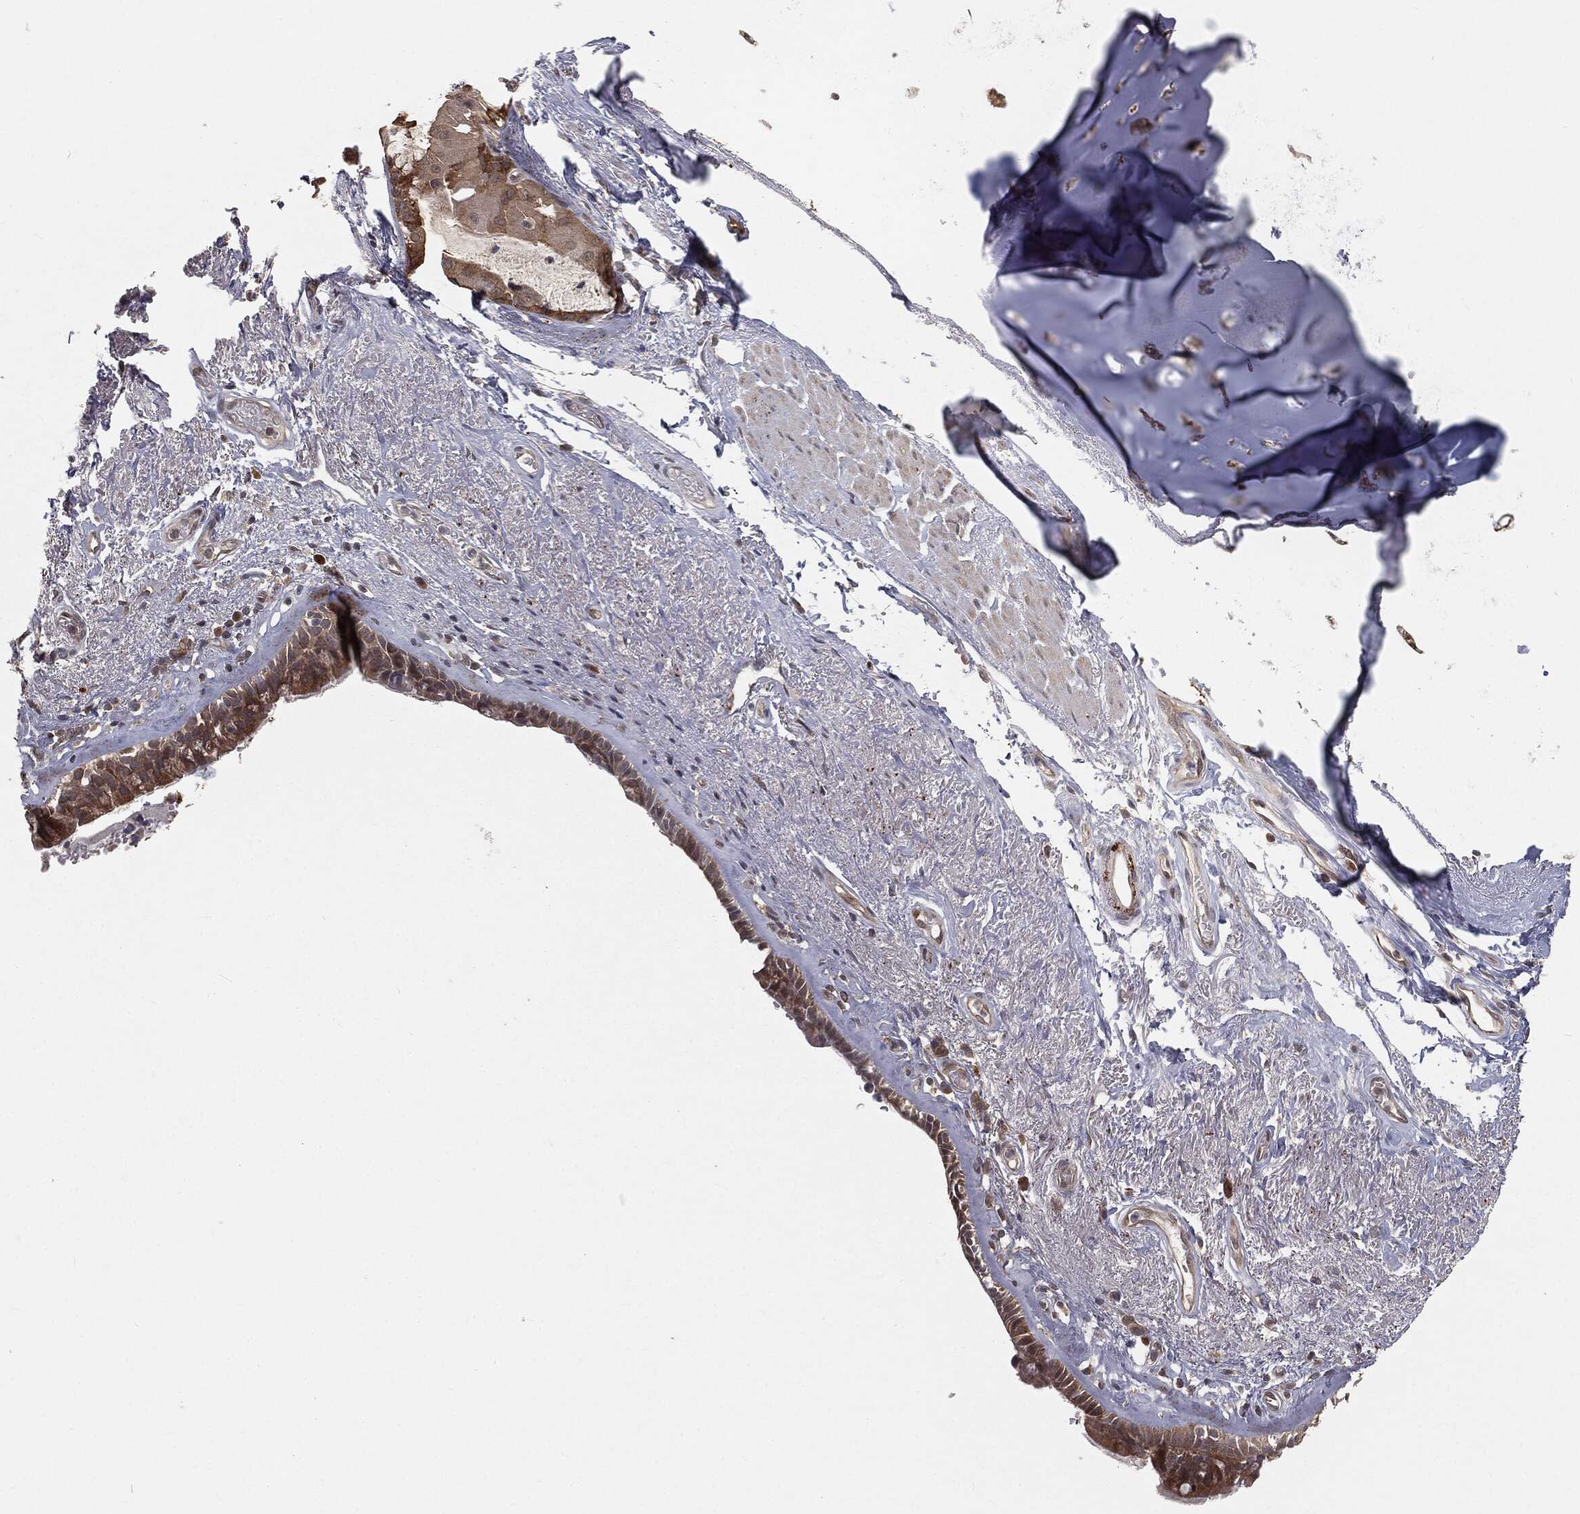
{"staining": {"intensity": "moderate", "quantity": ">75%", "location": "cytoplasmic/membranous"}, "tissue": "bronchus", "cell_type": "Respiratory epithelial cells", "image_type": "normal", "snomed": [{"axis": "morphology", "description": "Normal tissue, NOS"}, {"axis": "topography", "description": "Bronchus"}], "caption": "Protein expression analysis of unremarkable bronchus demonstrates moderate cytoplasmic/membranous expression in about >75% of respiratory epithelial cells. (brown staining indicates protein expression, while blue staining denotes nuclei).", "gene": "FBXO7", "patient": {"sex": "male", "age": 82}}